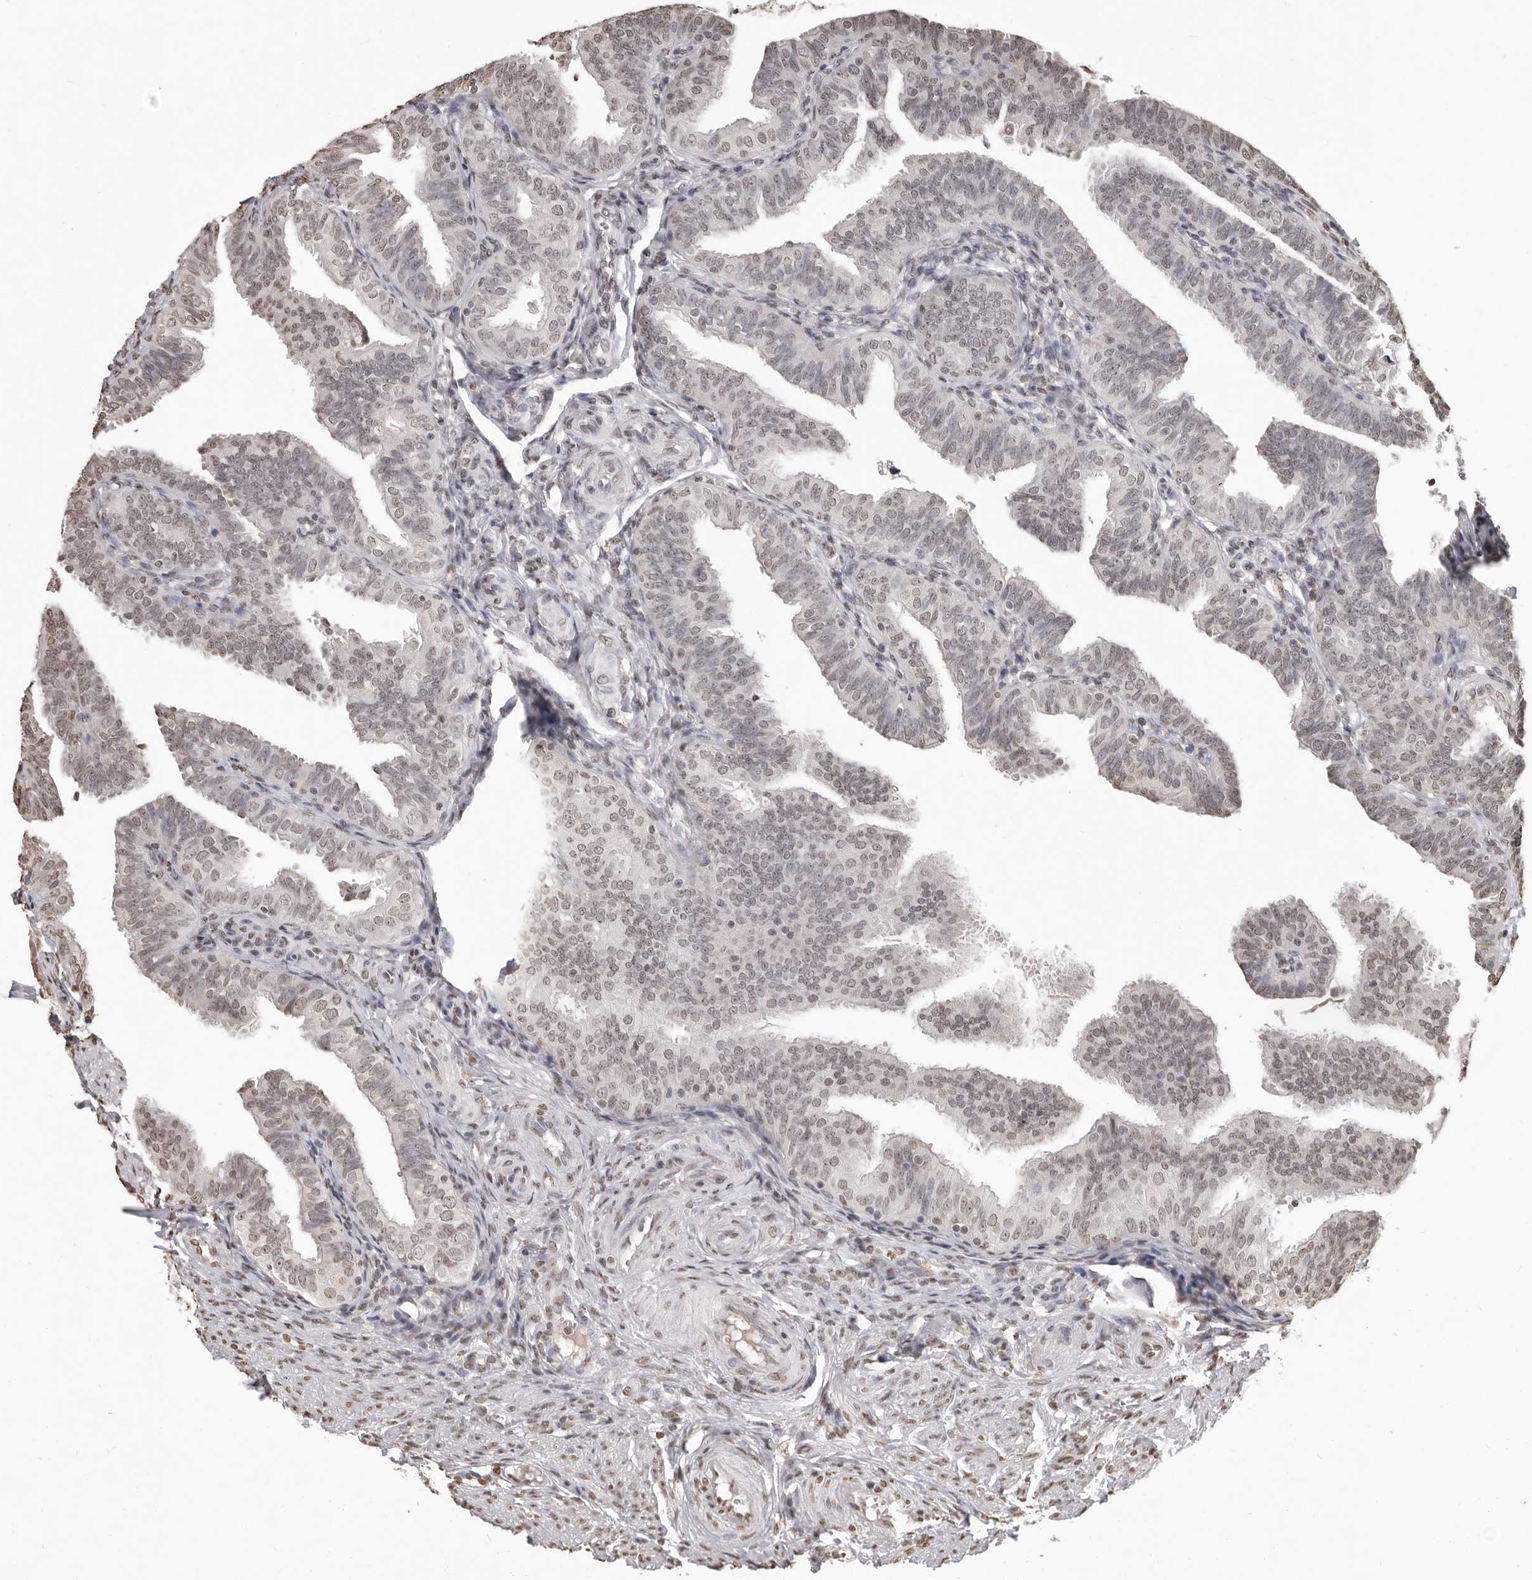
{"staining": {"intensity": "weak", "quantity": "<25%", "location": "nuclear"}, "tissue": "fallopian tube", "cell_type": "Glandular cells", "image_type": "normal", "snomed": [{"axis": "morphology", "description": "Normal tissue, NOS"}, {"axis": "topography", "description": "Fallopian tube"}], "caption": "This is a image of IHC staining of benign fallopian tube, which shows no expression in glandular cells.", "gene": "WDR45", "patient": {"sex": "female", "age": 35}}